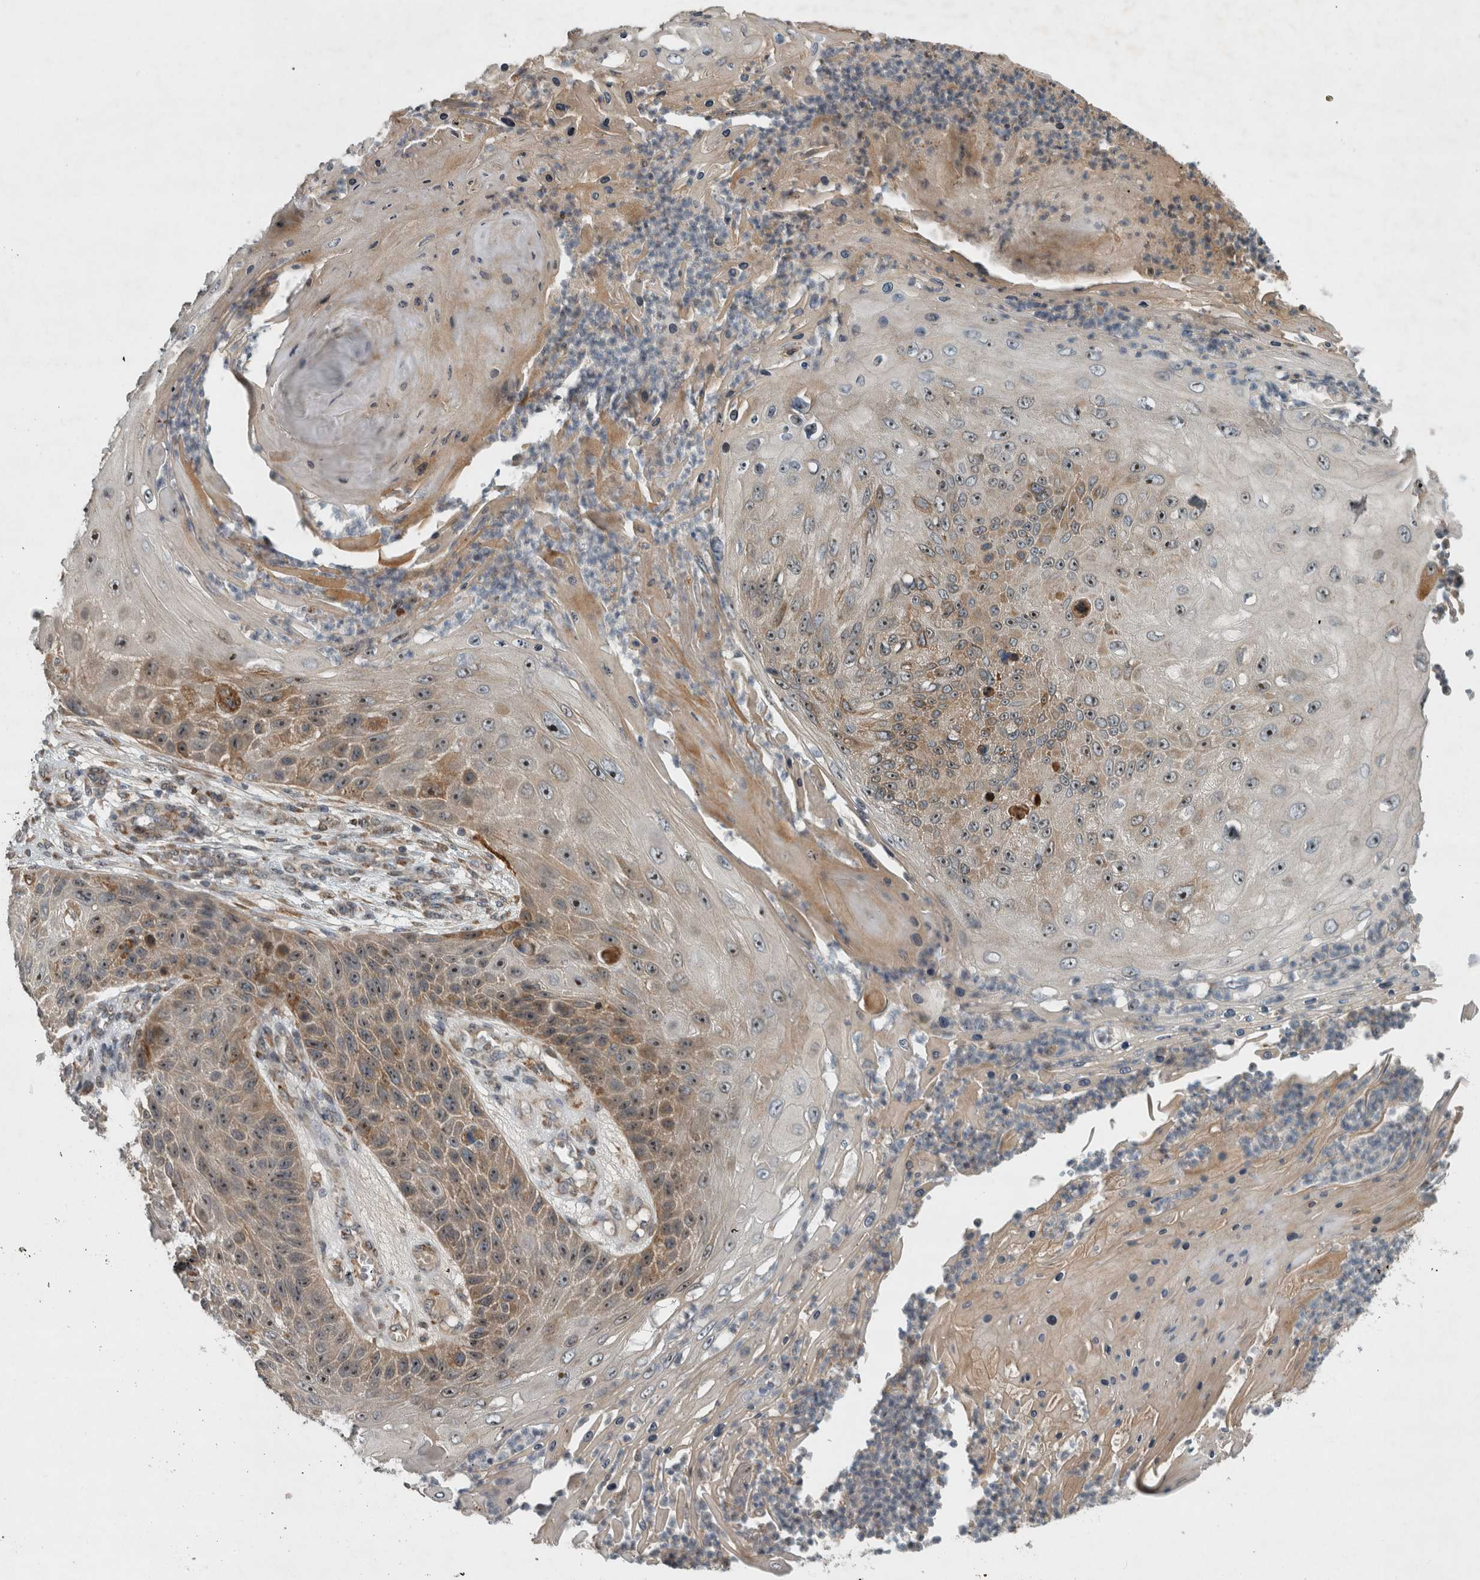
{"staining": {"intensity": "moderate", "quantity": ">75%", "location": "cytoplasmic/membranous,nuclear"}, "tissue": "skin cancer", "cell_type": "Tumor cells", "image_type": "cancer", "snomed": [{"axis": "morphology", "description": "Squamous cell carcinoma, NOS"}, {"axis": "topography", "description": "Skin"}], "caption": "Human skin squamous cell carcinoma stained for a protein (brown) displays moderate cytoplasmic/membranous and nuclear positive expression in approximately >75% of tumor cells.", "gene": "GPR137B", "patient": {"sex": "female", "age": 88}}